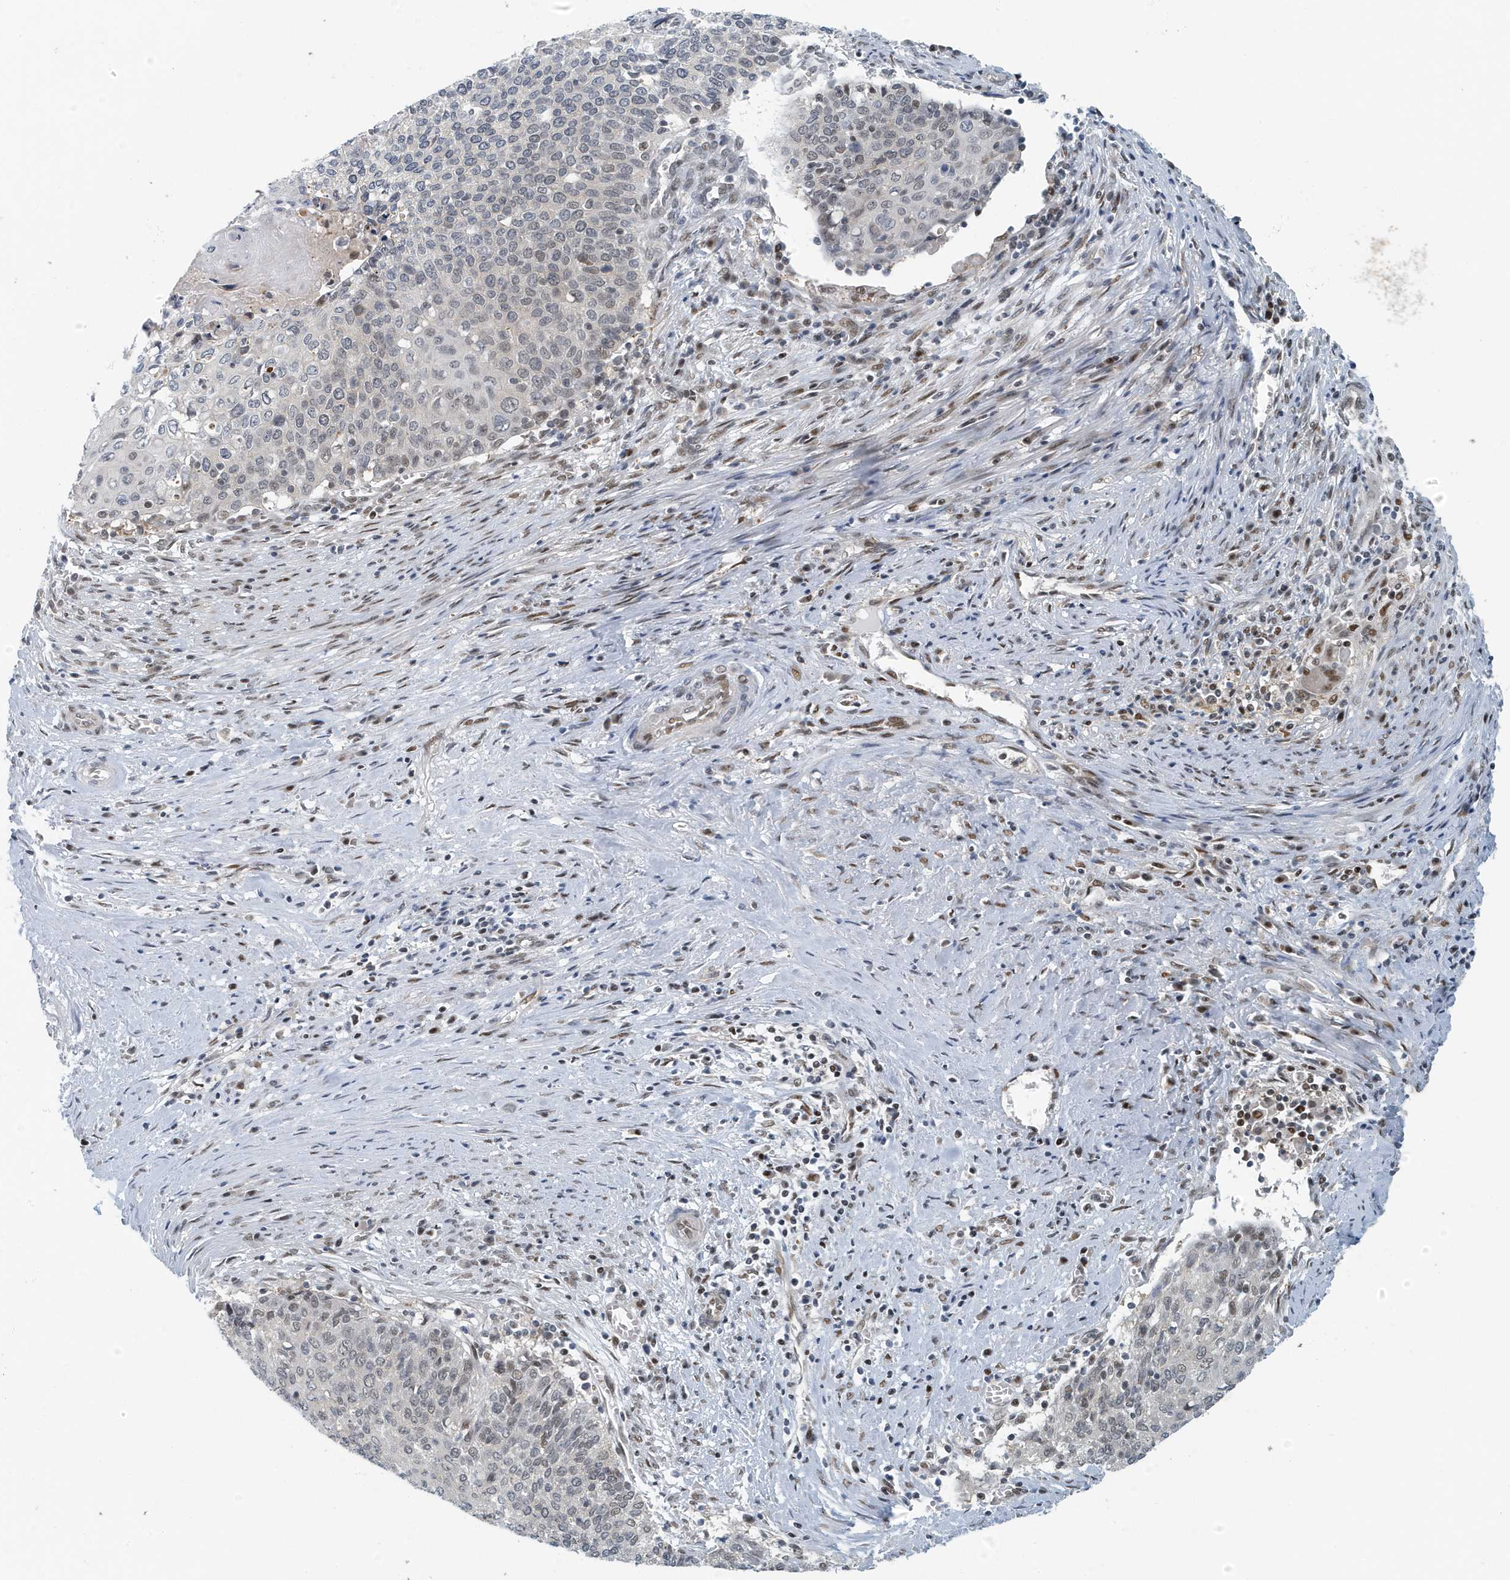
{"staining": {"intensity": "weak", "quantity": "<25%", "location": "nuclear"}, "tissue": "cervical cancer", "cell_type": "Tumor cells", "image_type": "cancer", "snomed": [{"axis": "morphology", "description": "Squamous cell carcinoma, NOS"}, {"axis": "topography", "description": "Cervix"}], "caption": "Immunohistochemistry micrograph of neoplastic tissue: human cervical squamous cell carcinoma stained with DAB shows no significant protein positivity in tumor cells.", "gene": "KIF15", "patient": {"sex": "female", "age": 39}}